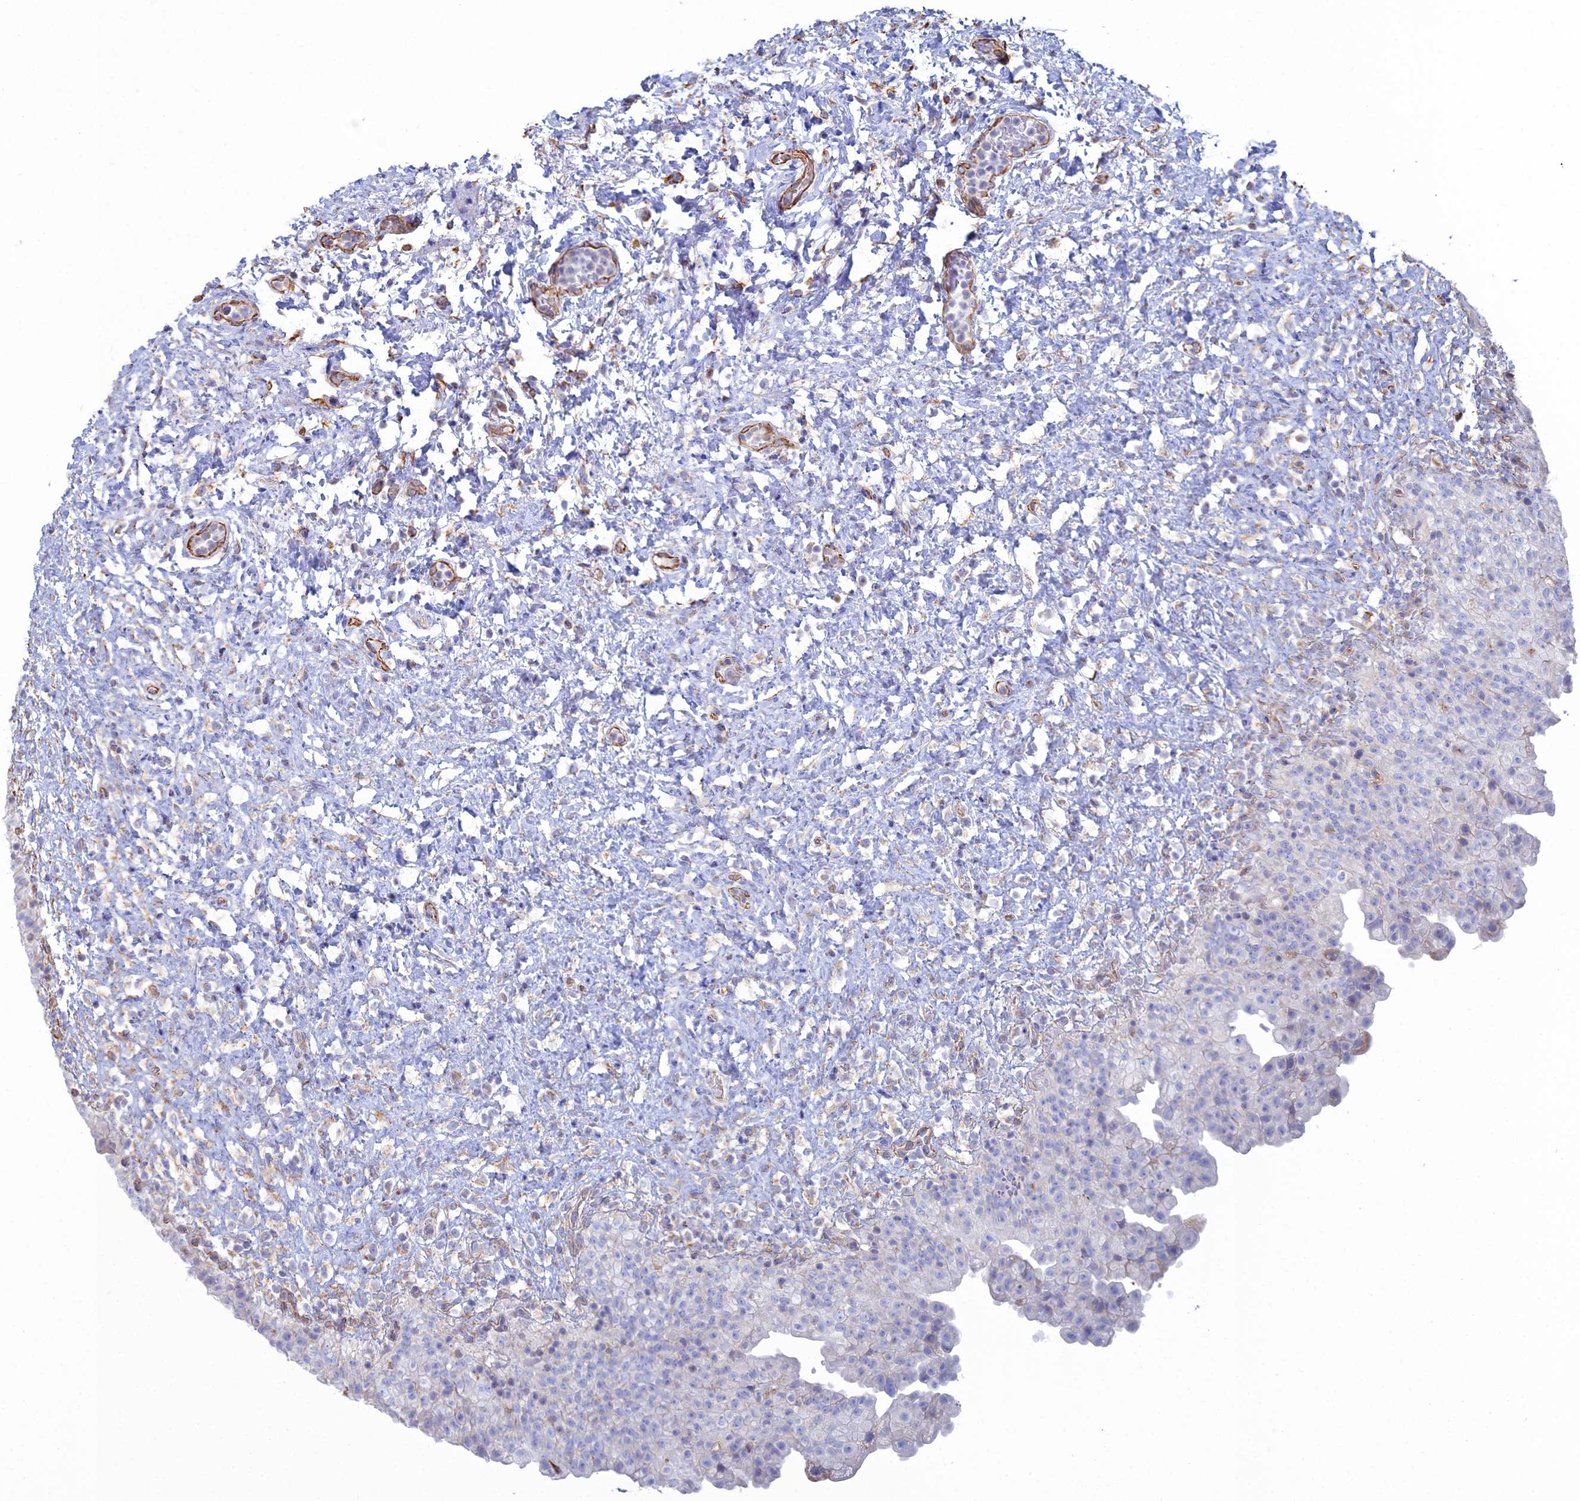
{"staining": {"intensity": "negative", "quantity": "none", "location": "none"}, "tissue": "urinary bladder", "cell_type": "Urothelial cells", "image_type": "normal", "snomed": [{"axis": "morphology", "description": "Normal tissue, NOS"}, {"axis": "topography", "description": "Urinary bladder"}], "caption": "IHC histopathology image of unremarkable urinary bladder: urinary bladder stained with DAB shows no significant protein staining in urothelial cells. (DAB immunohistochemistry (IHC), high magnification).", "gene": "CLVS2", "patient": {"sex": "female", "age": 27}}